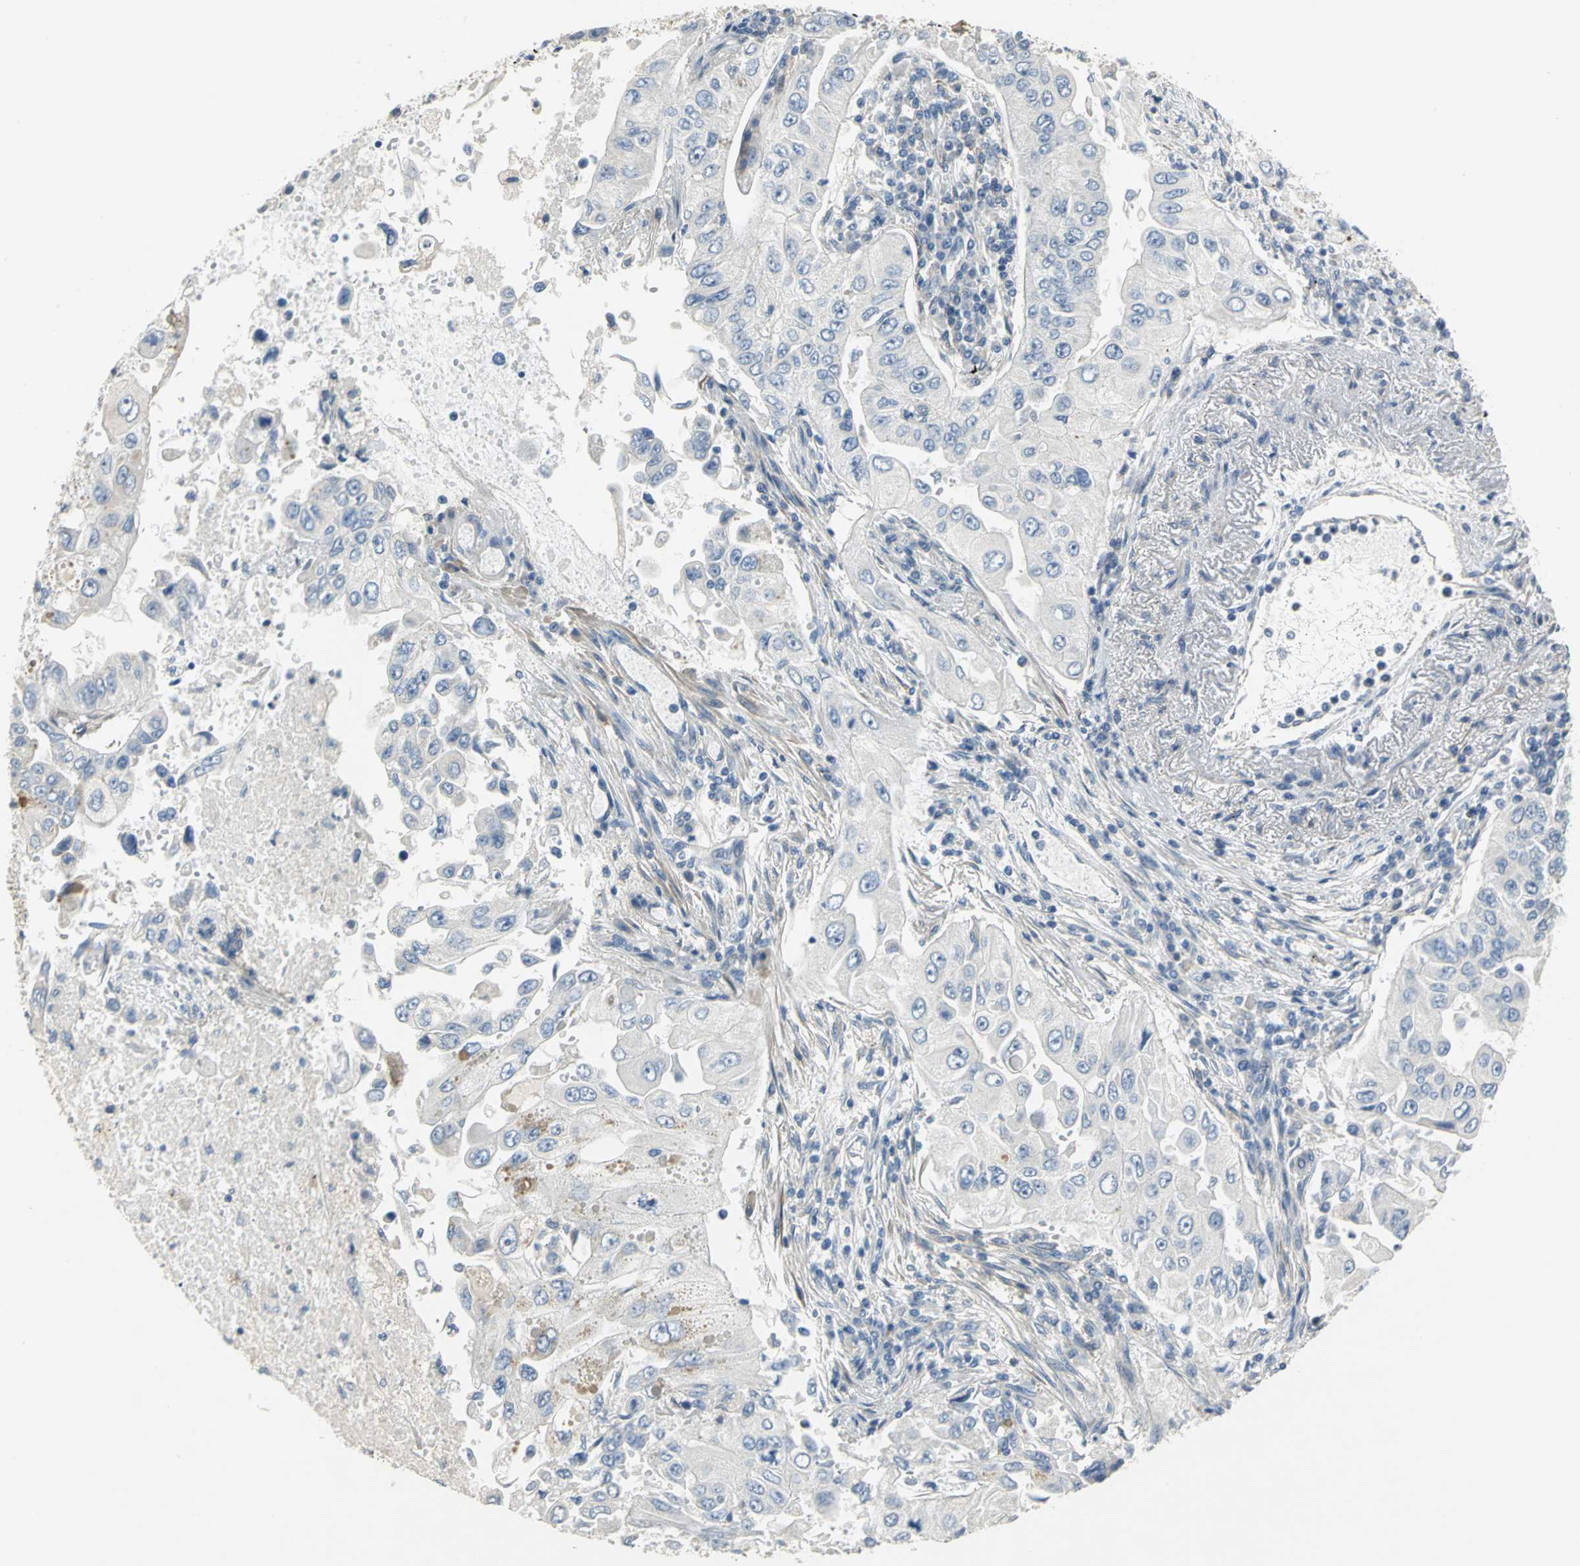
{"staining": {"intensity": "negative", "quantity": "none", "location": "none"}, "tissue": "lung cancer", "cell_type": "Tumor cells", "image_type": "cancer", "snomed": [{"axis": "morphology", "description": "Adenocarcinoma, NOS"}, {"axis": "topography", "description": "Lung"}], "caption": "Human lung cancer stained for a protein using immunohistochemistry (IHC) exhibits no positivity in tumor cells.", "gene": "IL17RB", "patient": {"sex": "male", "age": 84}}